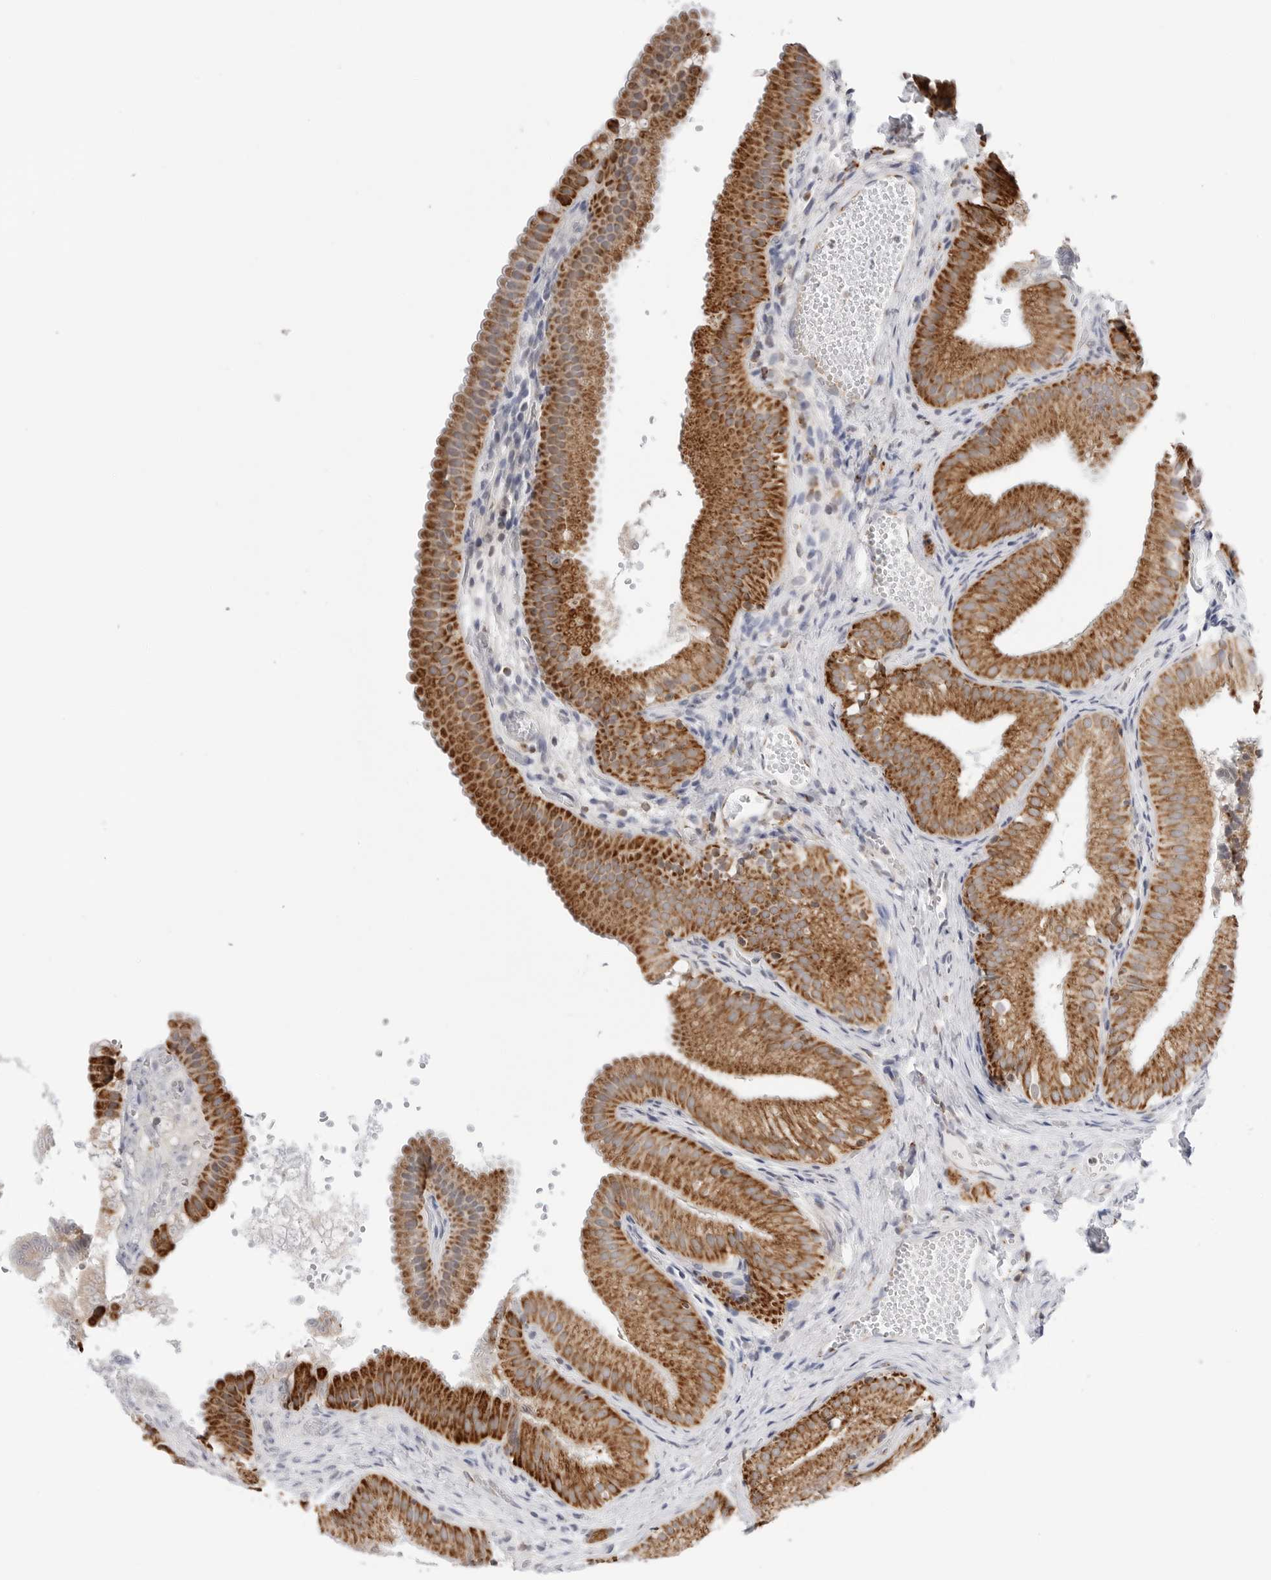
{"staining": {"intensity": "strong", "quantity": ">75%", "location": "cytoplasmic/membranous"}, "tissue": "gallbladder", "cell_type": "Glandular cells", "image_type": "normal", "snomed": [{"axis": "morphology", "description": "Normal tissue, NOS"}, {"axis": "topography", "description": "Gallbladder"}], "caption": "Gallbladder stained with immunohistochemistry demonstrates strong cytoplasmic/membranous expression in about >75% of glandular cells.", "gene": "ATP5IF1", "patient": {"sex": "female", "age": 30}}